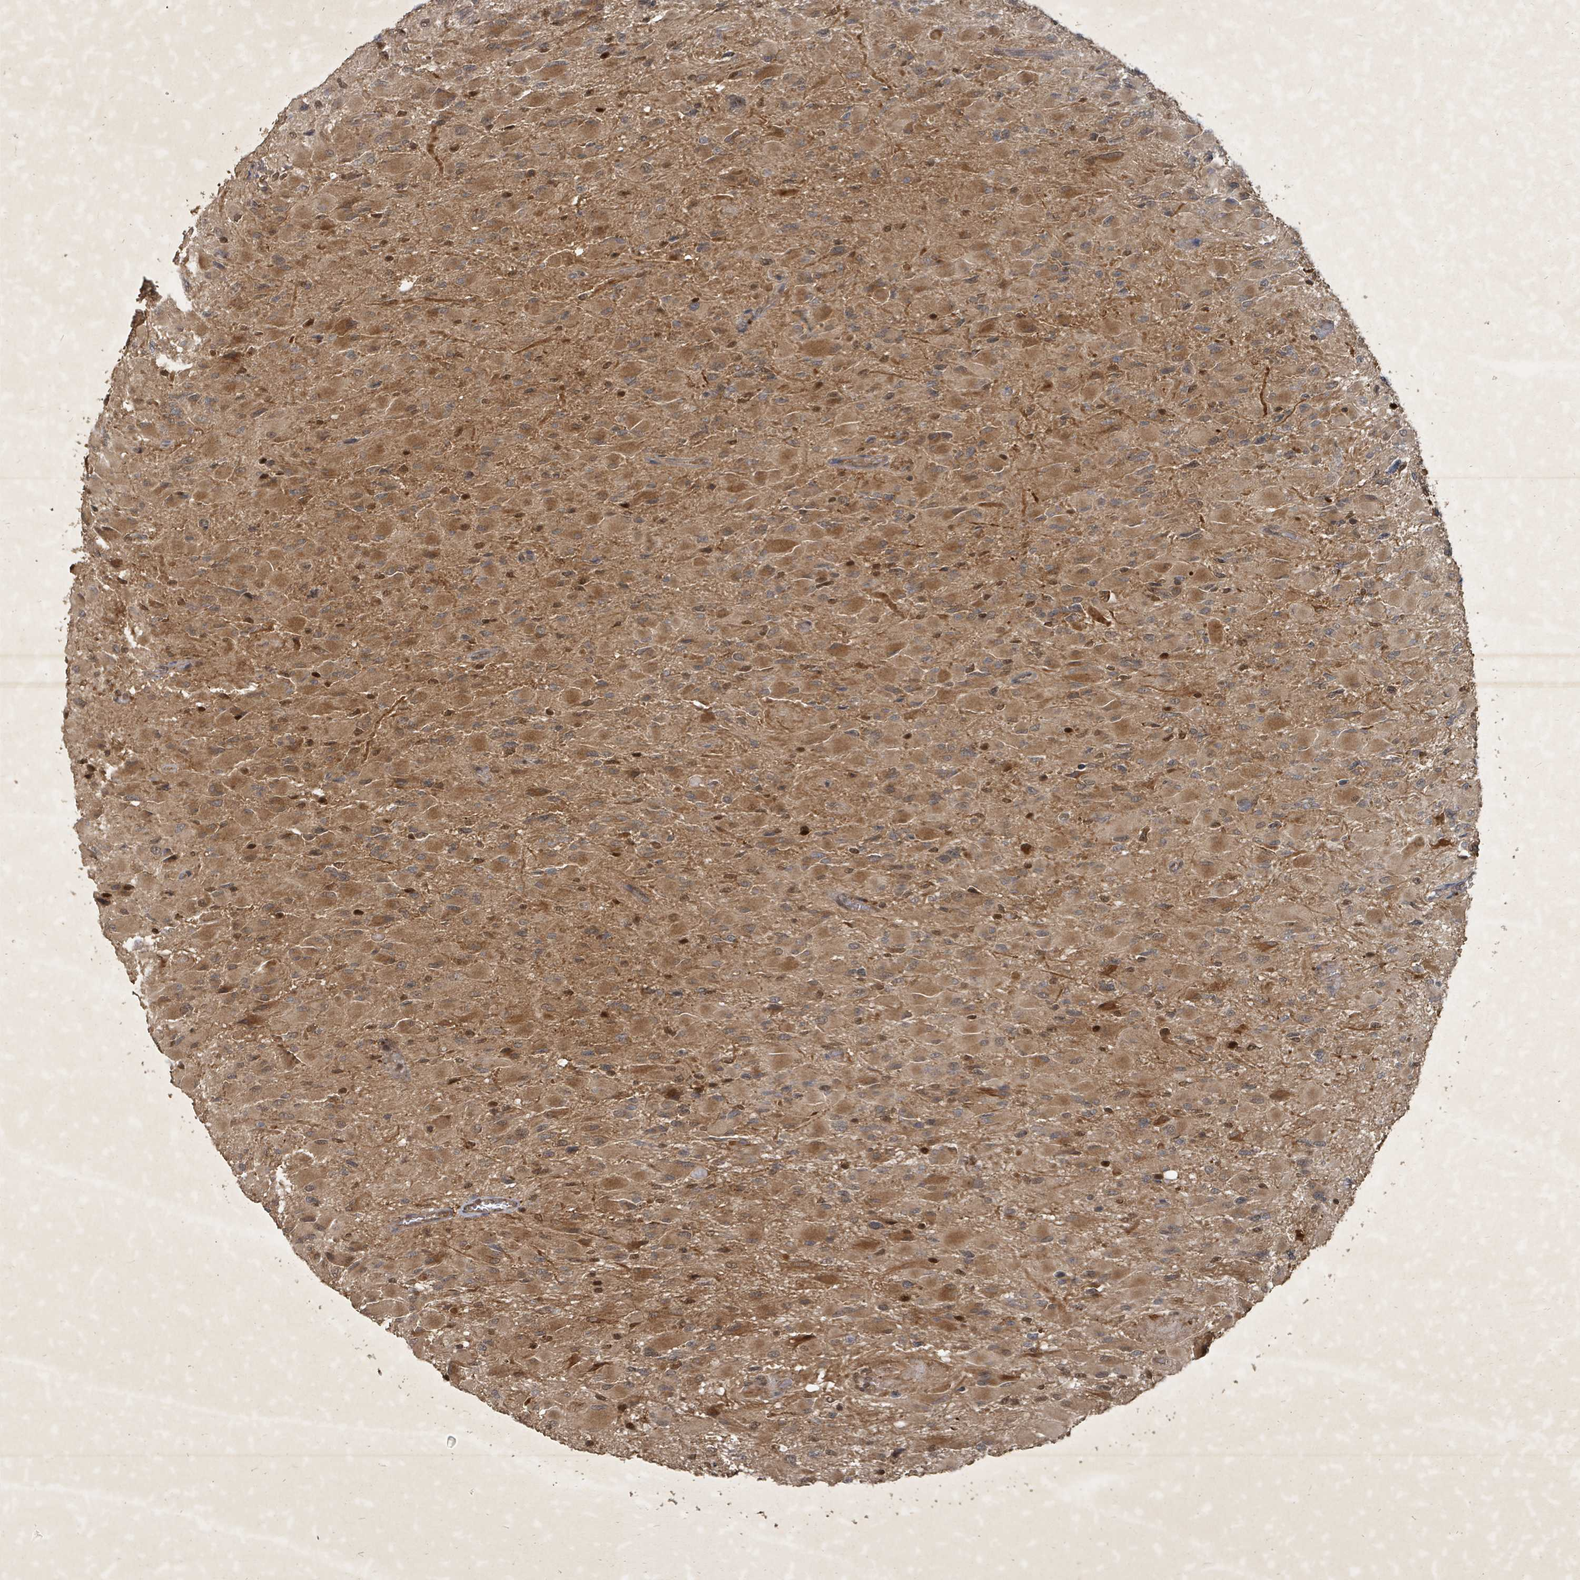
{"staining": {"intensity": "moderate", "quantity": ">75%", "location": "cytoplasmic/membranous,nuclear"}, "tissue": "glioma", "cell_type": "Tumor cells", "image_type": "cancer", "snomed": [{"axis": "morphology", "description": "Glioma, malignant, High grade"}, {"axis": "topography", "description": "Cerebral cortex"}], "caption": "Protein expression analysis of malignant glioma (high-grade) shows moderate cytoplasmic/membranous and nuclear expression in about >75% of tumor cells.", "gene": "KDM4E", "patient": {"sex": "female", "age": 36}}